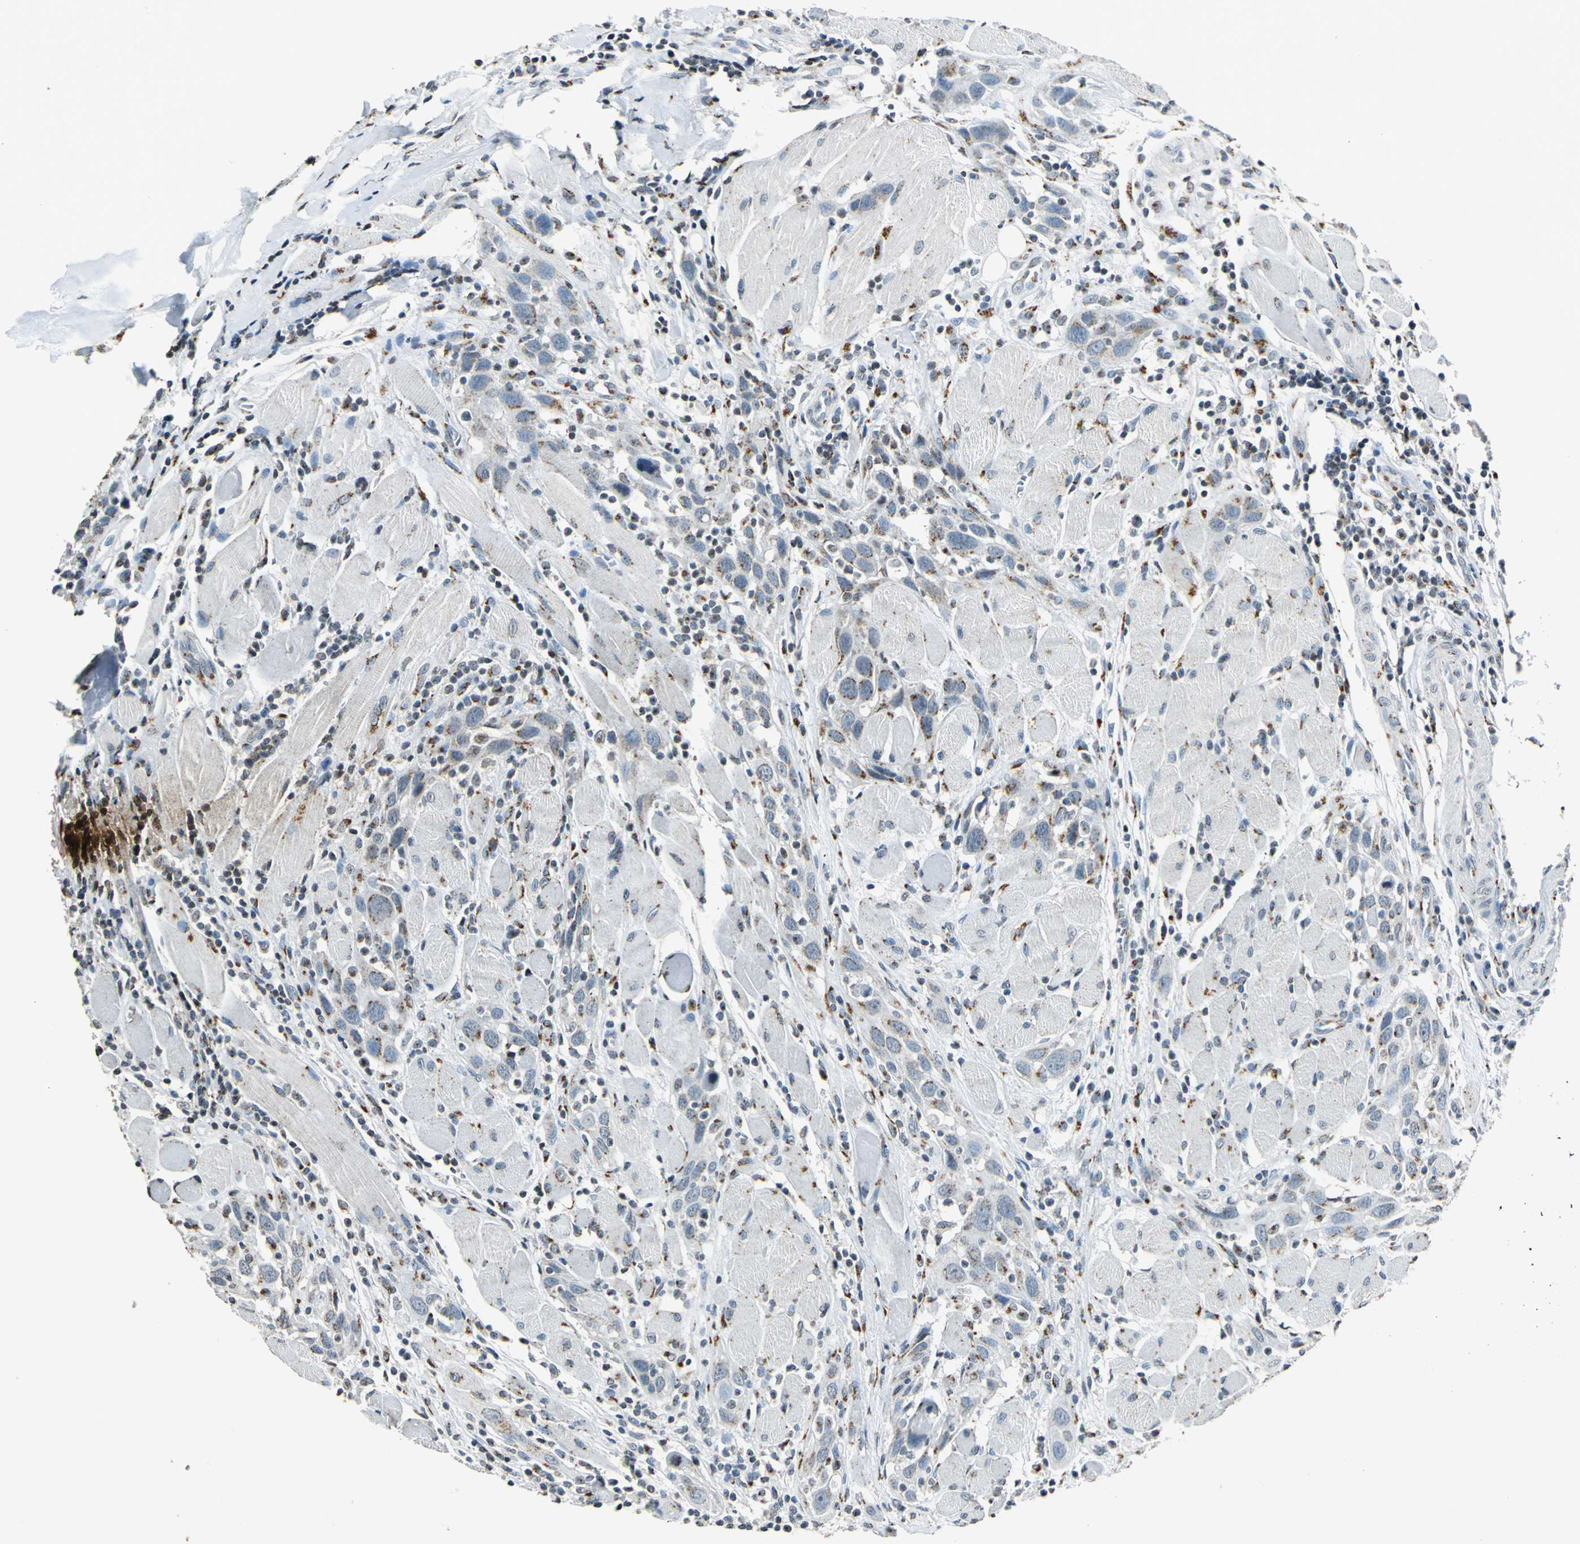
{"staining": {"intensity": "moderate", "quantity": "25%-75%", "location": "cytoplasmic/membranous"}, "tissue": "head and neck cancer", "cell_type": "Tumor cells", "image_type": "cancer", "snomed": [{"axis": "morphology", "description": "Squamous cell carcinoma, NOS"}, {"axis": "topography", "description": "Oral tissue"}, {"axis": "topography", "description": "Head-Neck"}], "caption": "A brown stain shows moderate cytoplasmic/membranous expression of a protein in human head and neck squamous cell carcinoma tumor cells.", "gene": "TMEM115", "patient": {"sex": "female", "age": 50}}